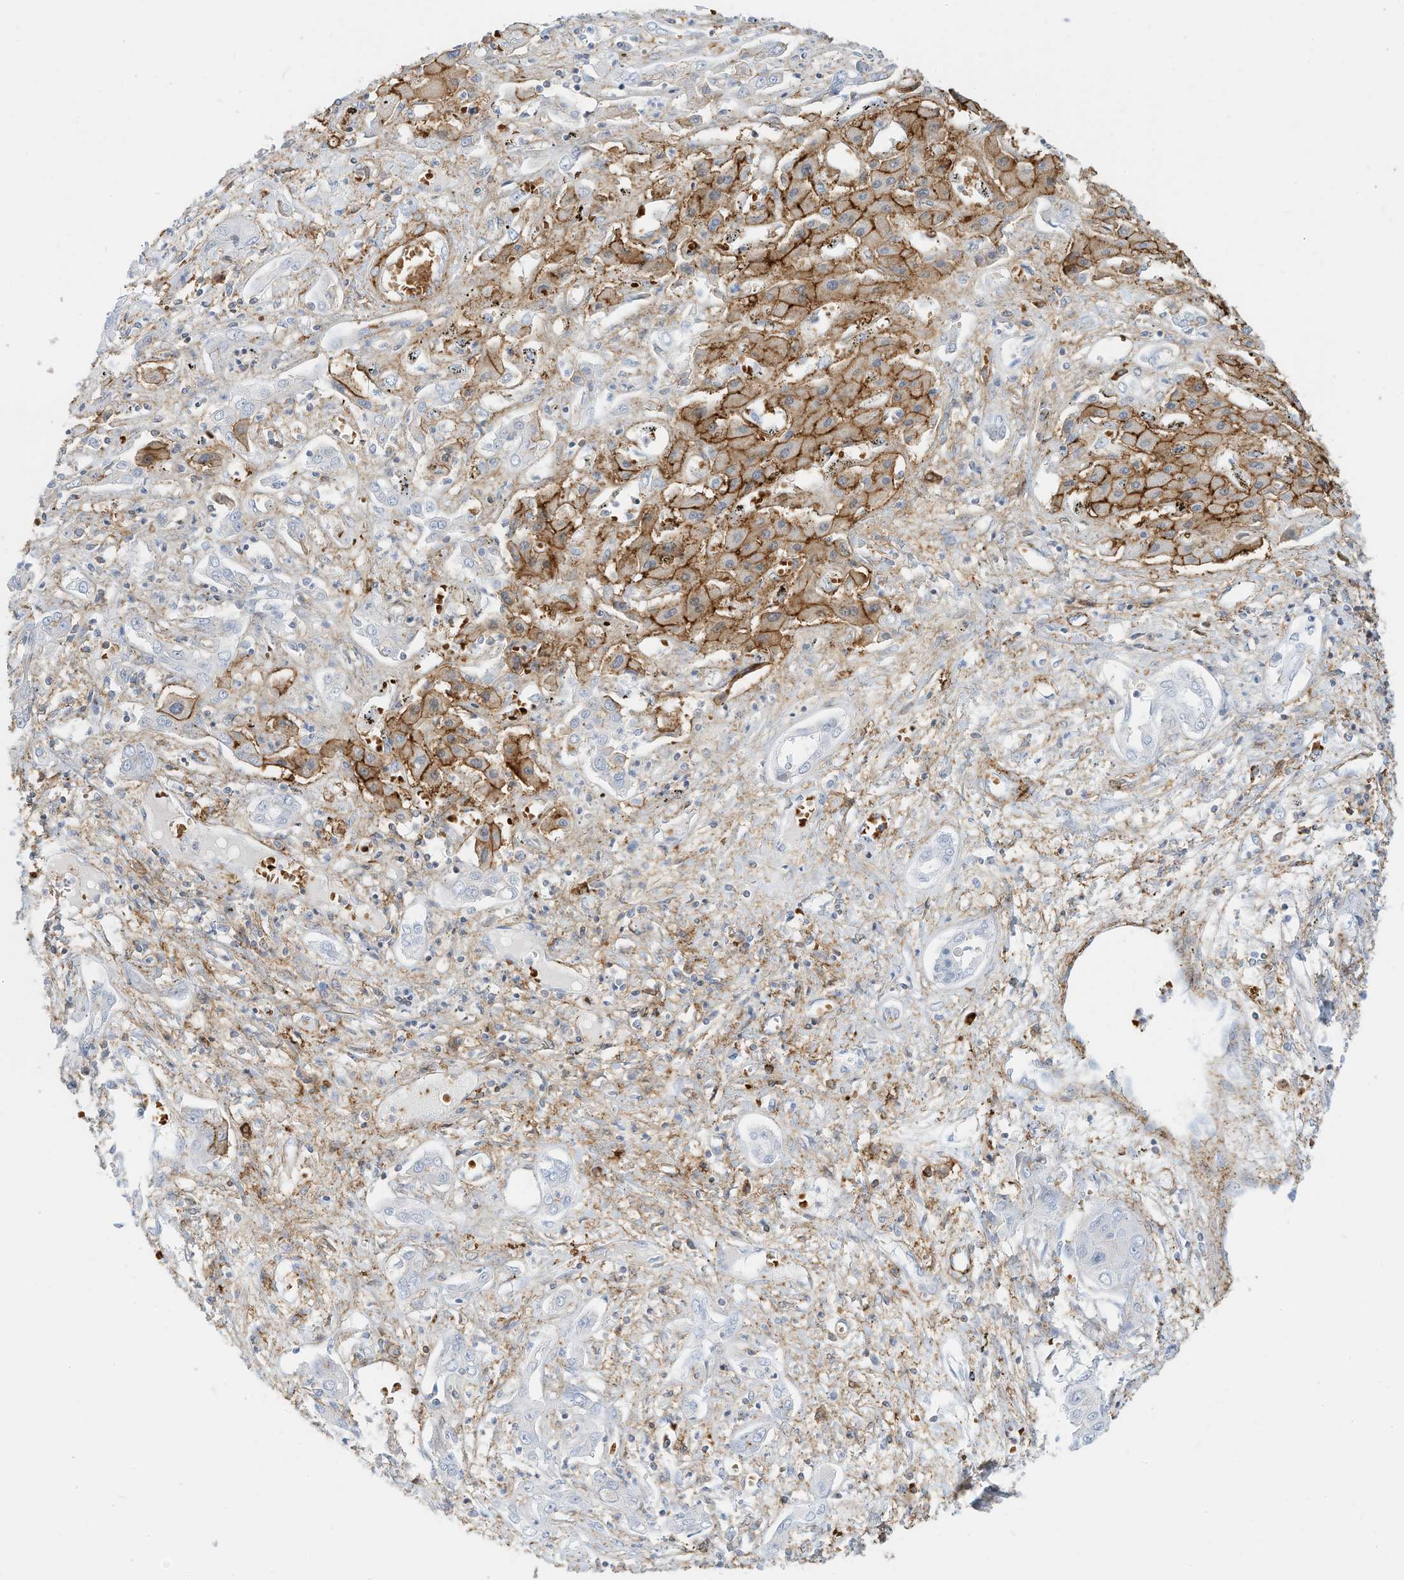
{"staining": {"intensity": "moderate", "quantity": "25%-75%", "location": "cytoplasmic/membranous"}, "tissue": "liver cancer", "cell_type": "Tumor cells", "image_type": "cancer", "snomed": [{"axis": "morphology", "description": "Cholangiocarcinoma"}, {"axis": "topography", "description": "Liver"}], "caption": "A medium amount of moderate cytoplasmic/membranous staining is identified in about 25%-75% of tumor cells in liver cancer (cholangiocarcinoma) tissue.", "gene": "TXNDC9", "patient": {"sex": "male", "age": 67}}